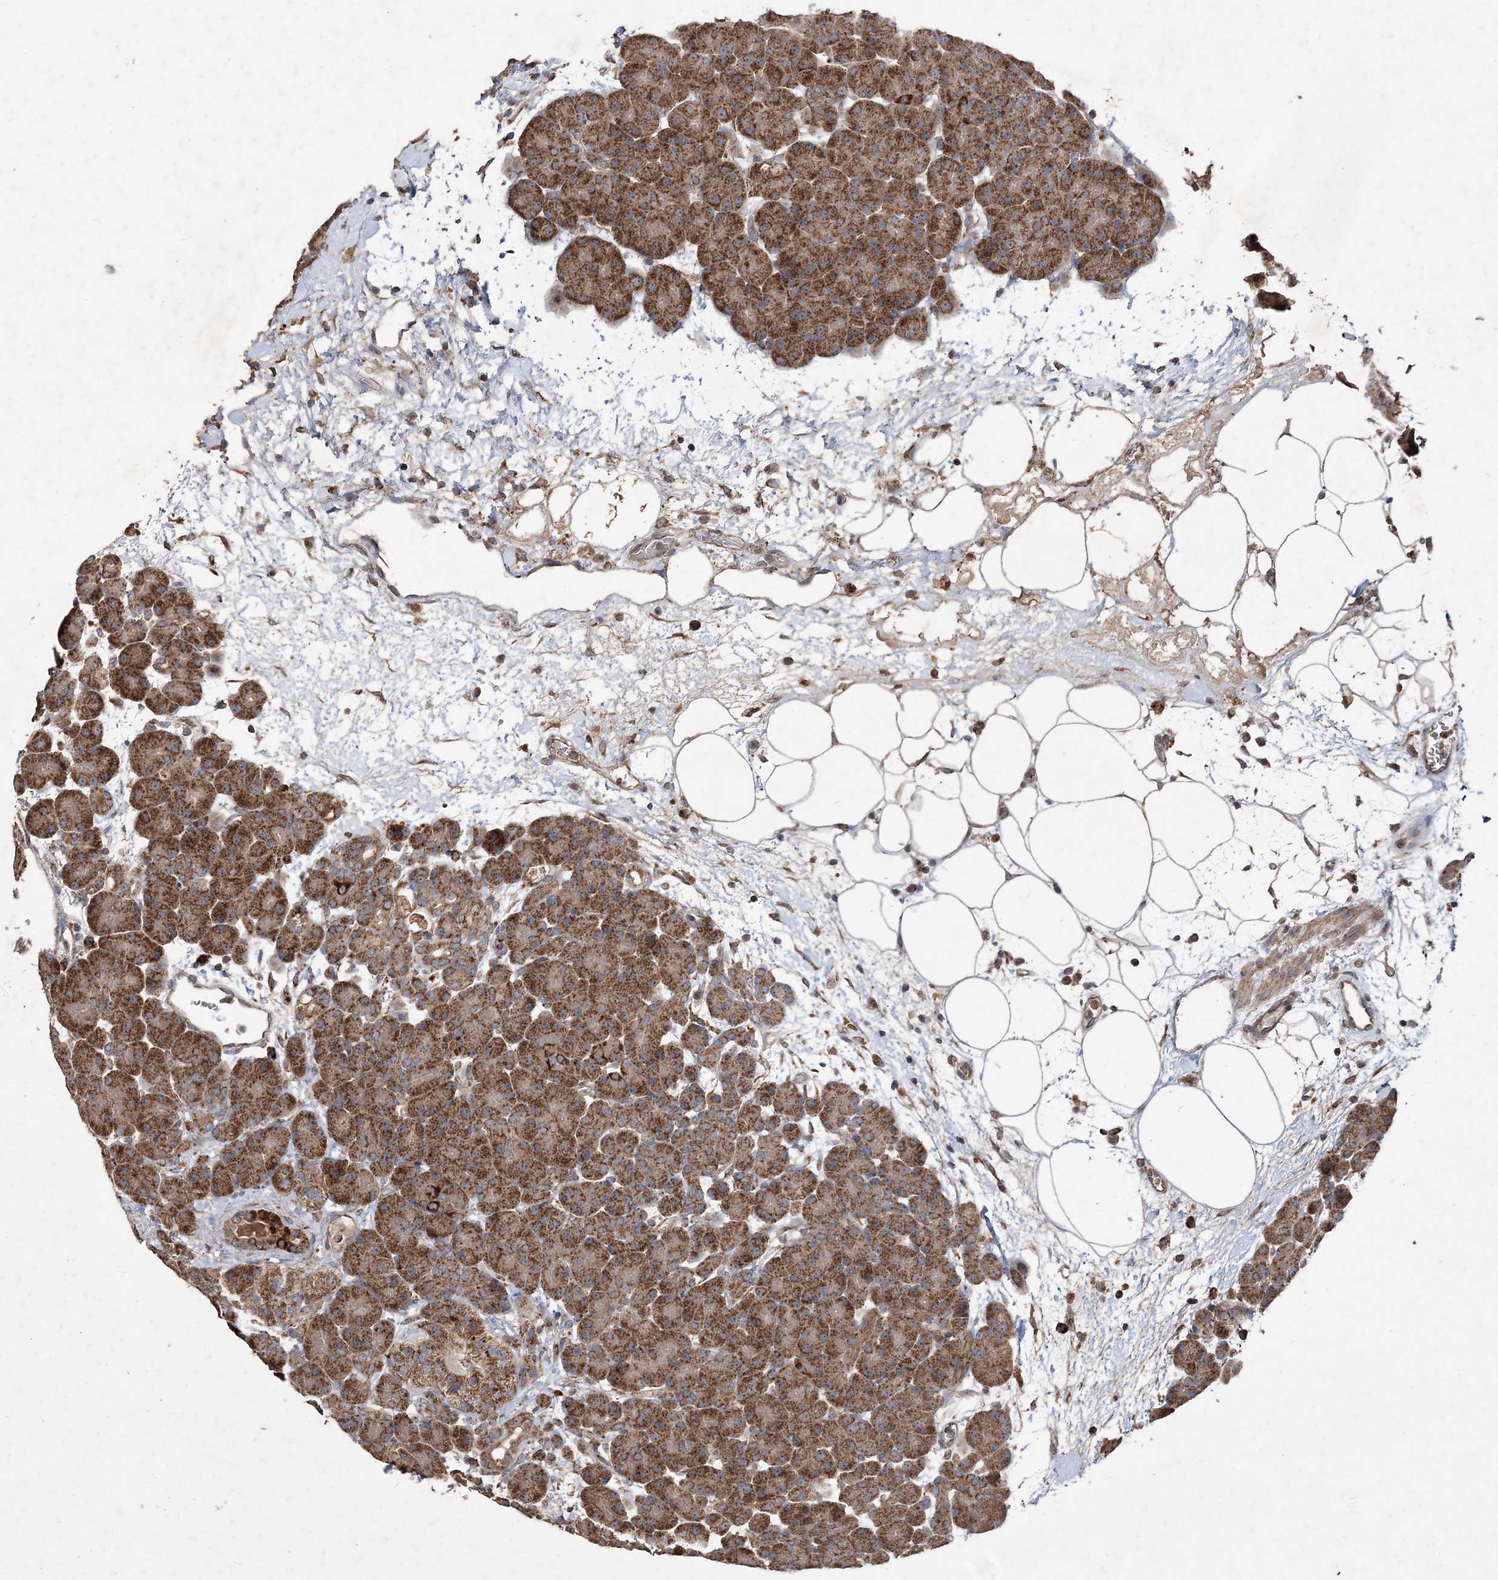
{"staining": {"intensity": "strong", "quantity": ">75%", "location": "cytoplasmic/membranous"}, "tissue": "pancreas", "cell_type": "Exocrine glandular cells", "image_type": "normal", "snomed": [{"axis": "morphology", "description": "Normal tissue, NOS"}, {"axis": "topography", "description": "Pancreas"}], "caption": "Human pancreas stained with a brown dye demonstrates strong cytoplasmic/membranous positive positivity in approximately >75% of exocrine glandular cells.", "gene": "POC5", "patient": {"sex": "male", "age": 66}}